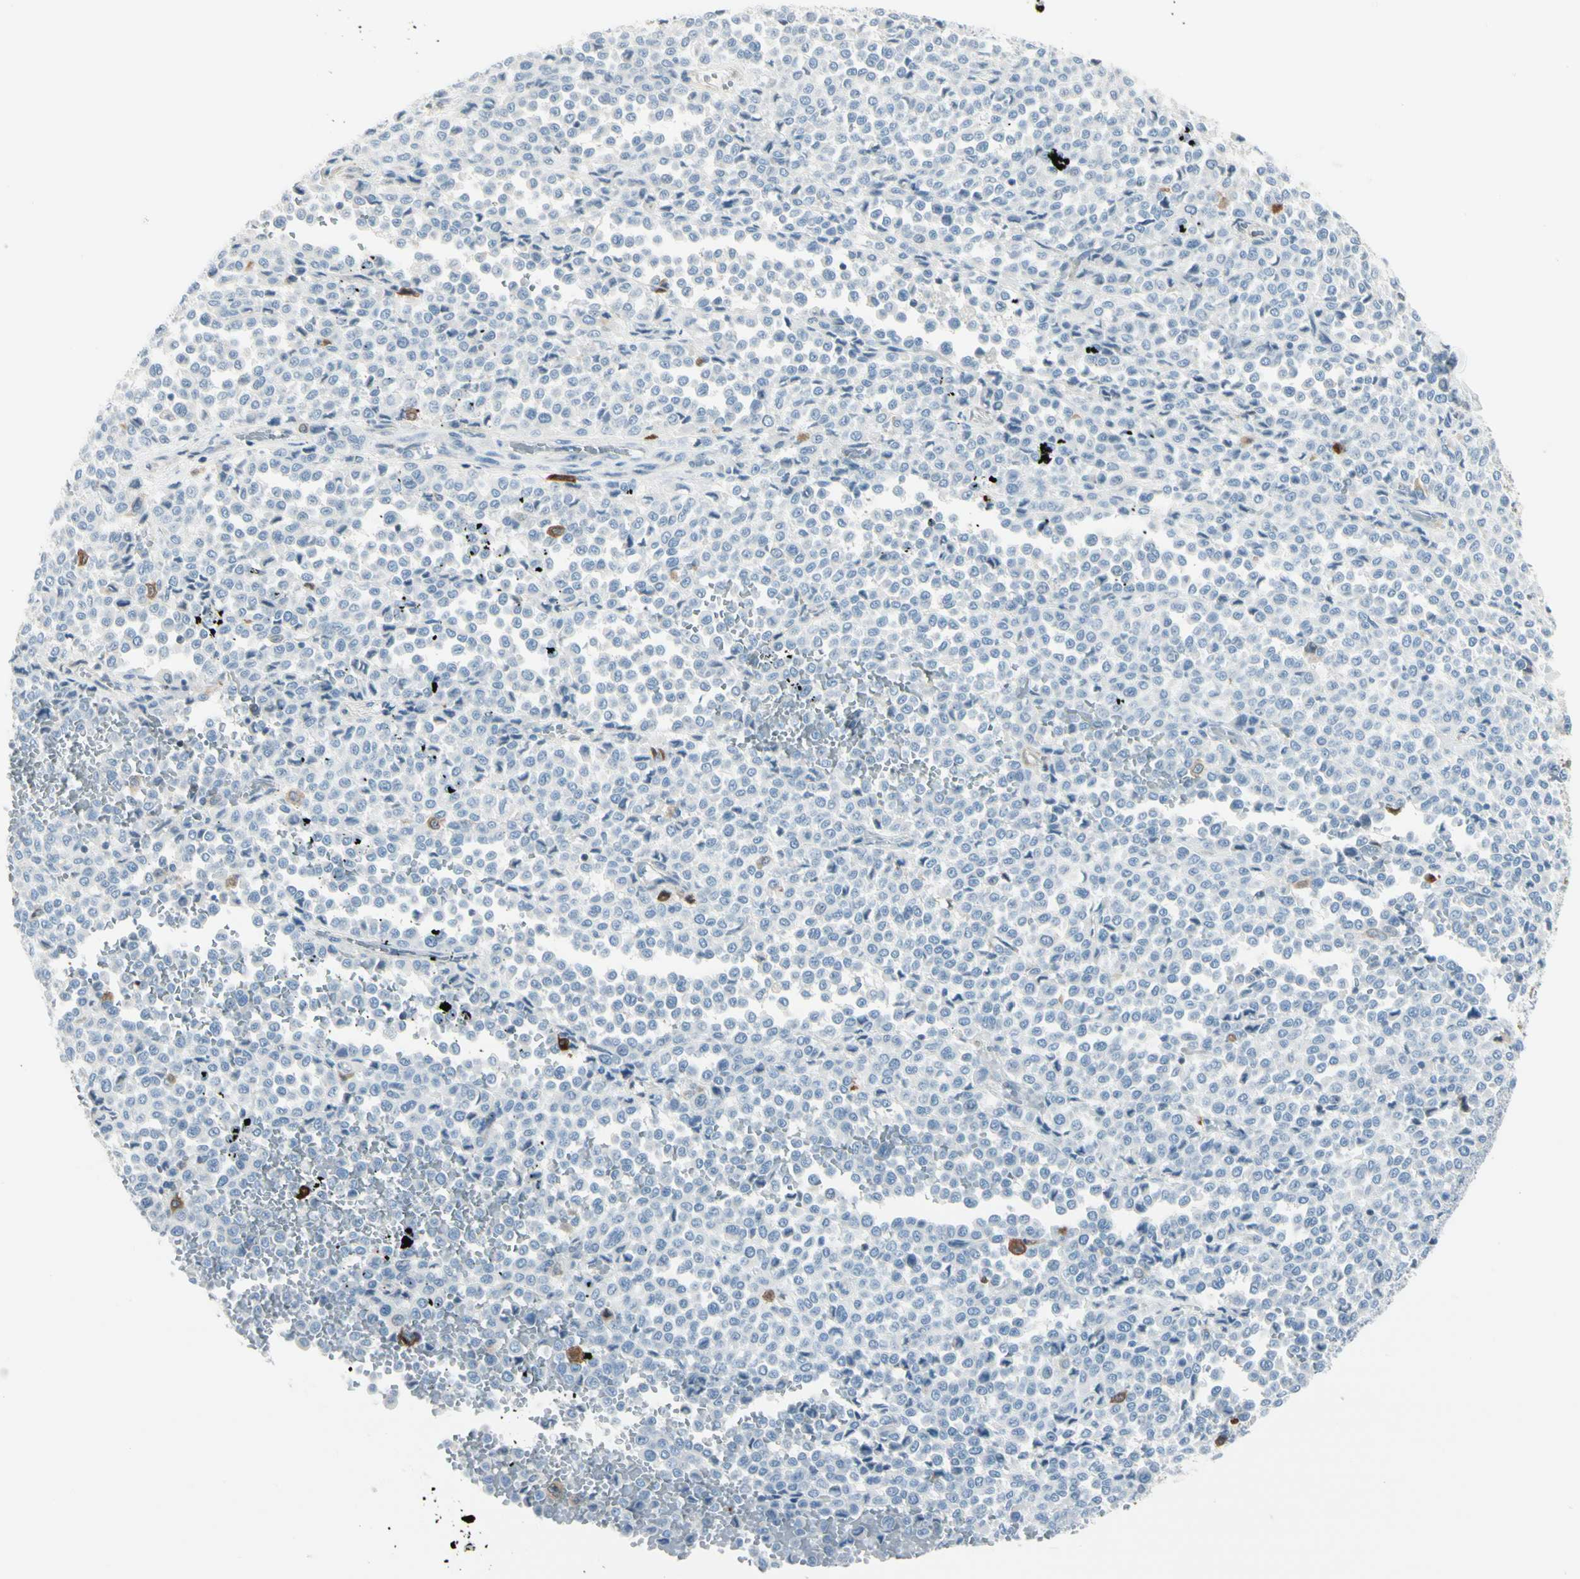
{"staining": {"intensity": "negative", "quantity": "none", "location": "none"}, "tissue": "melanoma", "cell_type": "Tumor cells", "image_type": "cancer", "snomed": [{"axis": "morphology", "description": "Malignant melanoma, Metastatic site"}, {"axis": "topography", "description": "Pancreas"}], "caption": "An immunohistochemistry (IHC) image of malignant melanoma (metastatic site) is shown. There is no staining in tumor cells of malignant melanoma (metastatic site). (Stains: DAB IHC with hematoxylin counter stain, Microscopy: brightfield microscopy at high magnification).", "gene": "TRAF1", "patient": {"sex": "female", "age": 30}}